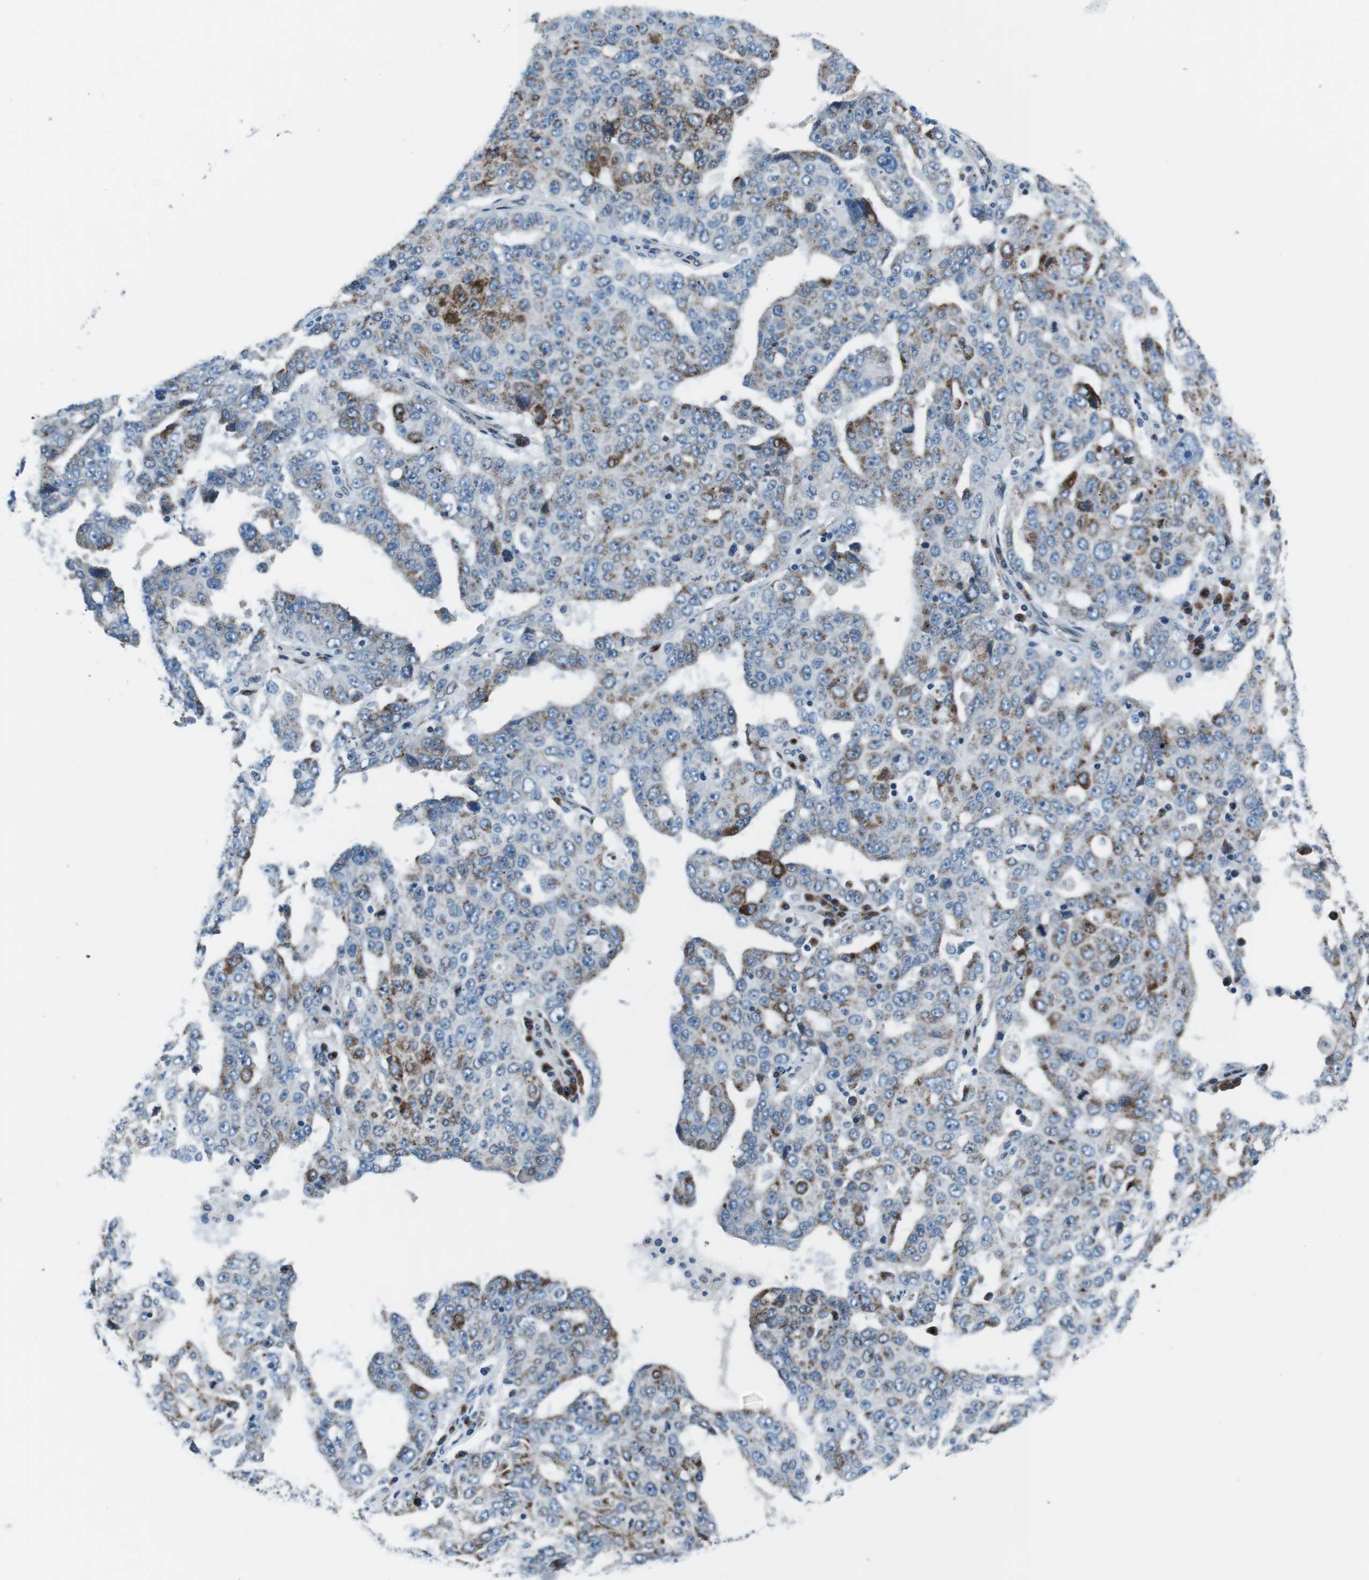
{"staining": {"intensity": "negative", "quantity": "none", "location": "none"}, "tissue": "ovarian cancer", "cell_type": "Tumor cells", "image_type": "cancer", "snomed": [{"axis": "morphology", "description": "Carcinoma, endometroid"}, {"axis": "topography", "description": "Ovary"}], "caption": "A photomicrograph of endometroid carcinoma (ovarian) stained for a protein displays no brown staining in tumor cells.", "gene": "NUCB2", "patient": {"sex": "female", "age": 62}}